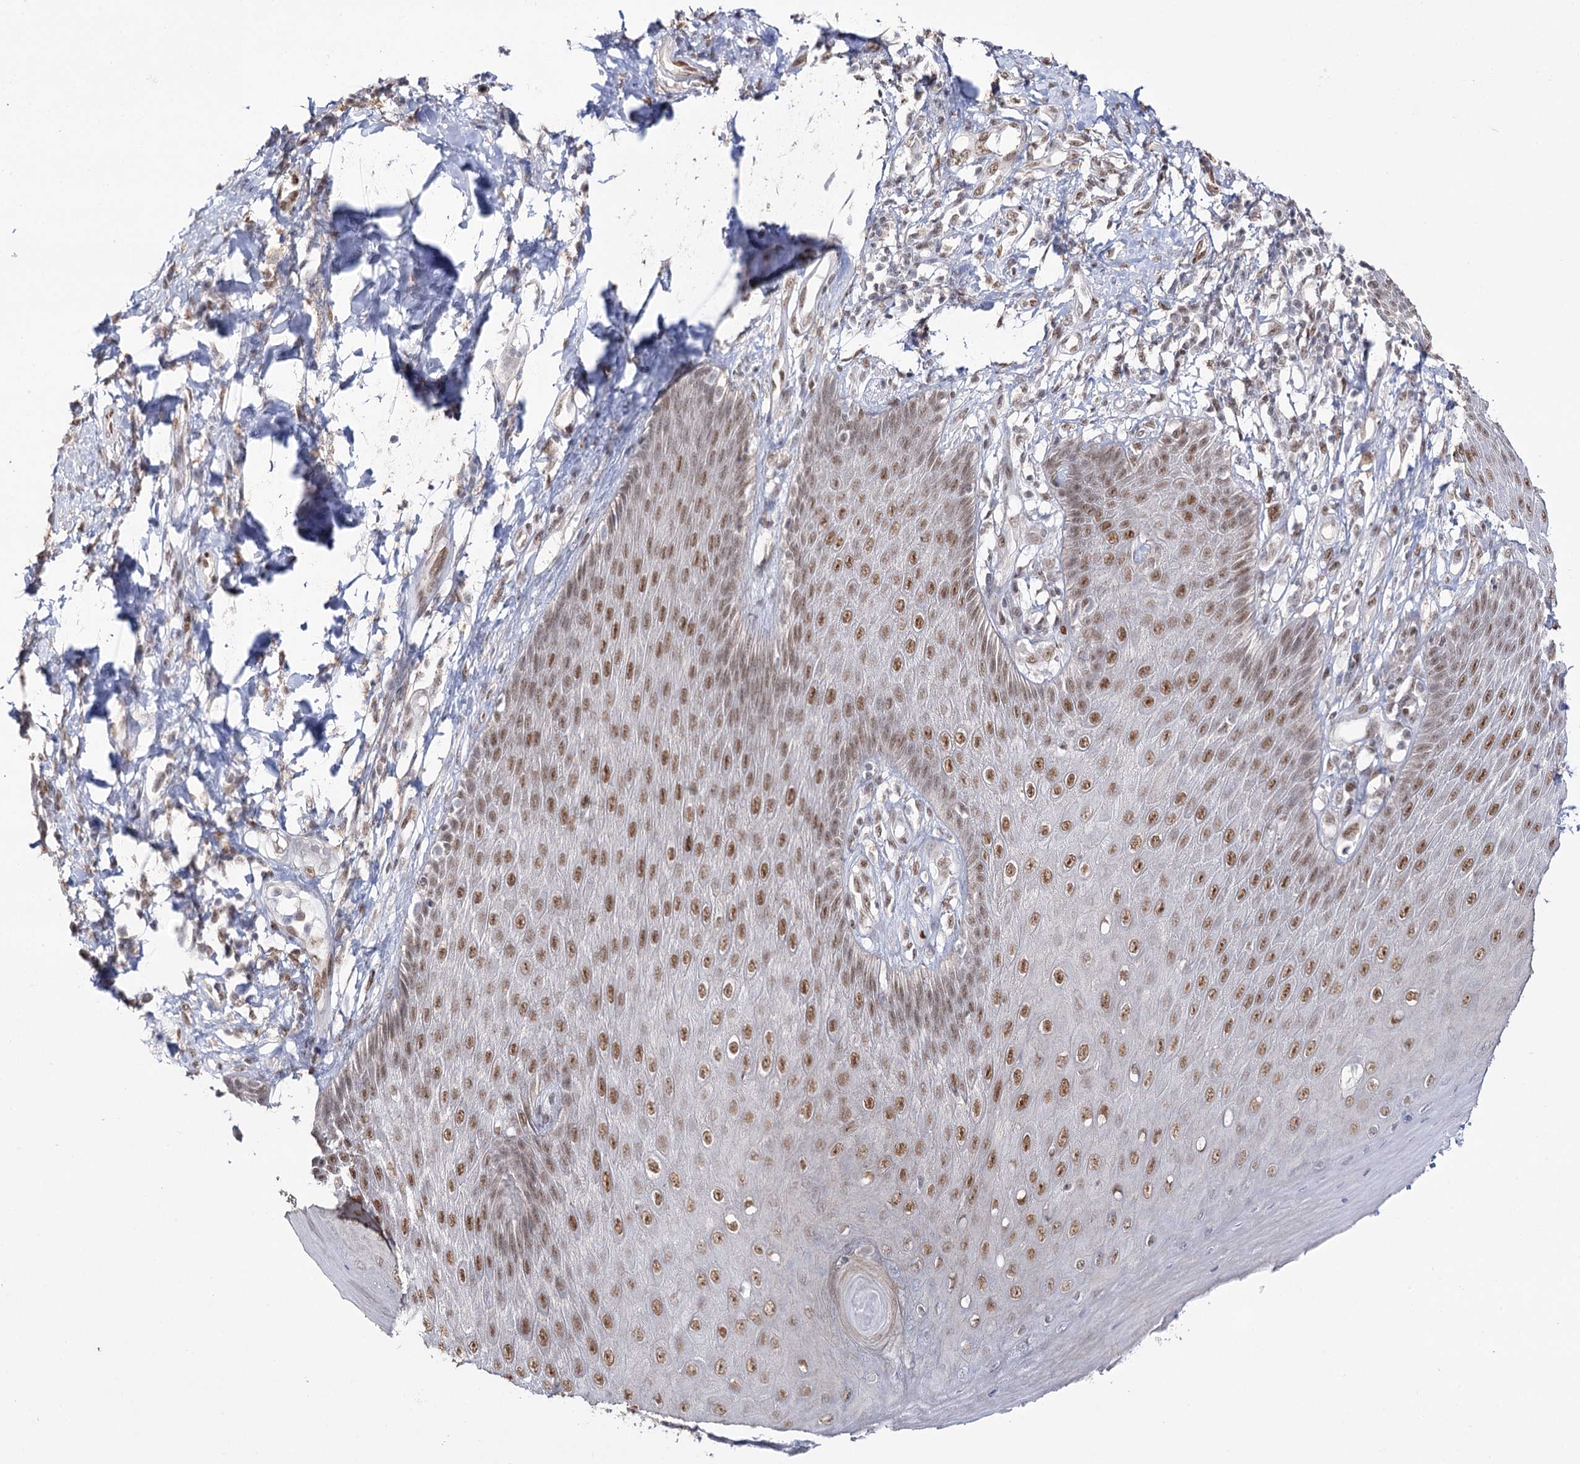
{"staining": {"intensity": "moderate", "quantity": "25%-75%", "location": "nuclear"}, "tissue": "skin", "cell_type": "Epidermal cells", "image_type": "normal", "snomed": [{"axis": "morphology", "description": "Normal tissue, NOS"}, {"axis": "topography", "description": "Anal"}], "caption": "A high-resolution image shows IHC staining of benign skin, which reveals moderate nuclear staining in about 25%-75% of epidermal cells. (Brightfield microscopy of DAB IHC at high magnification).", "gene": "VGLL4", "patient": {"sex": "male", "age": 69}}